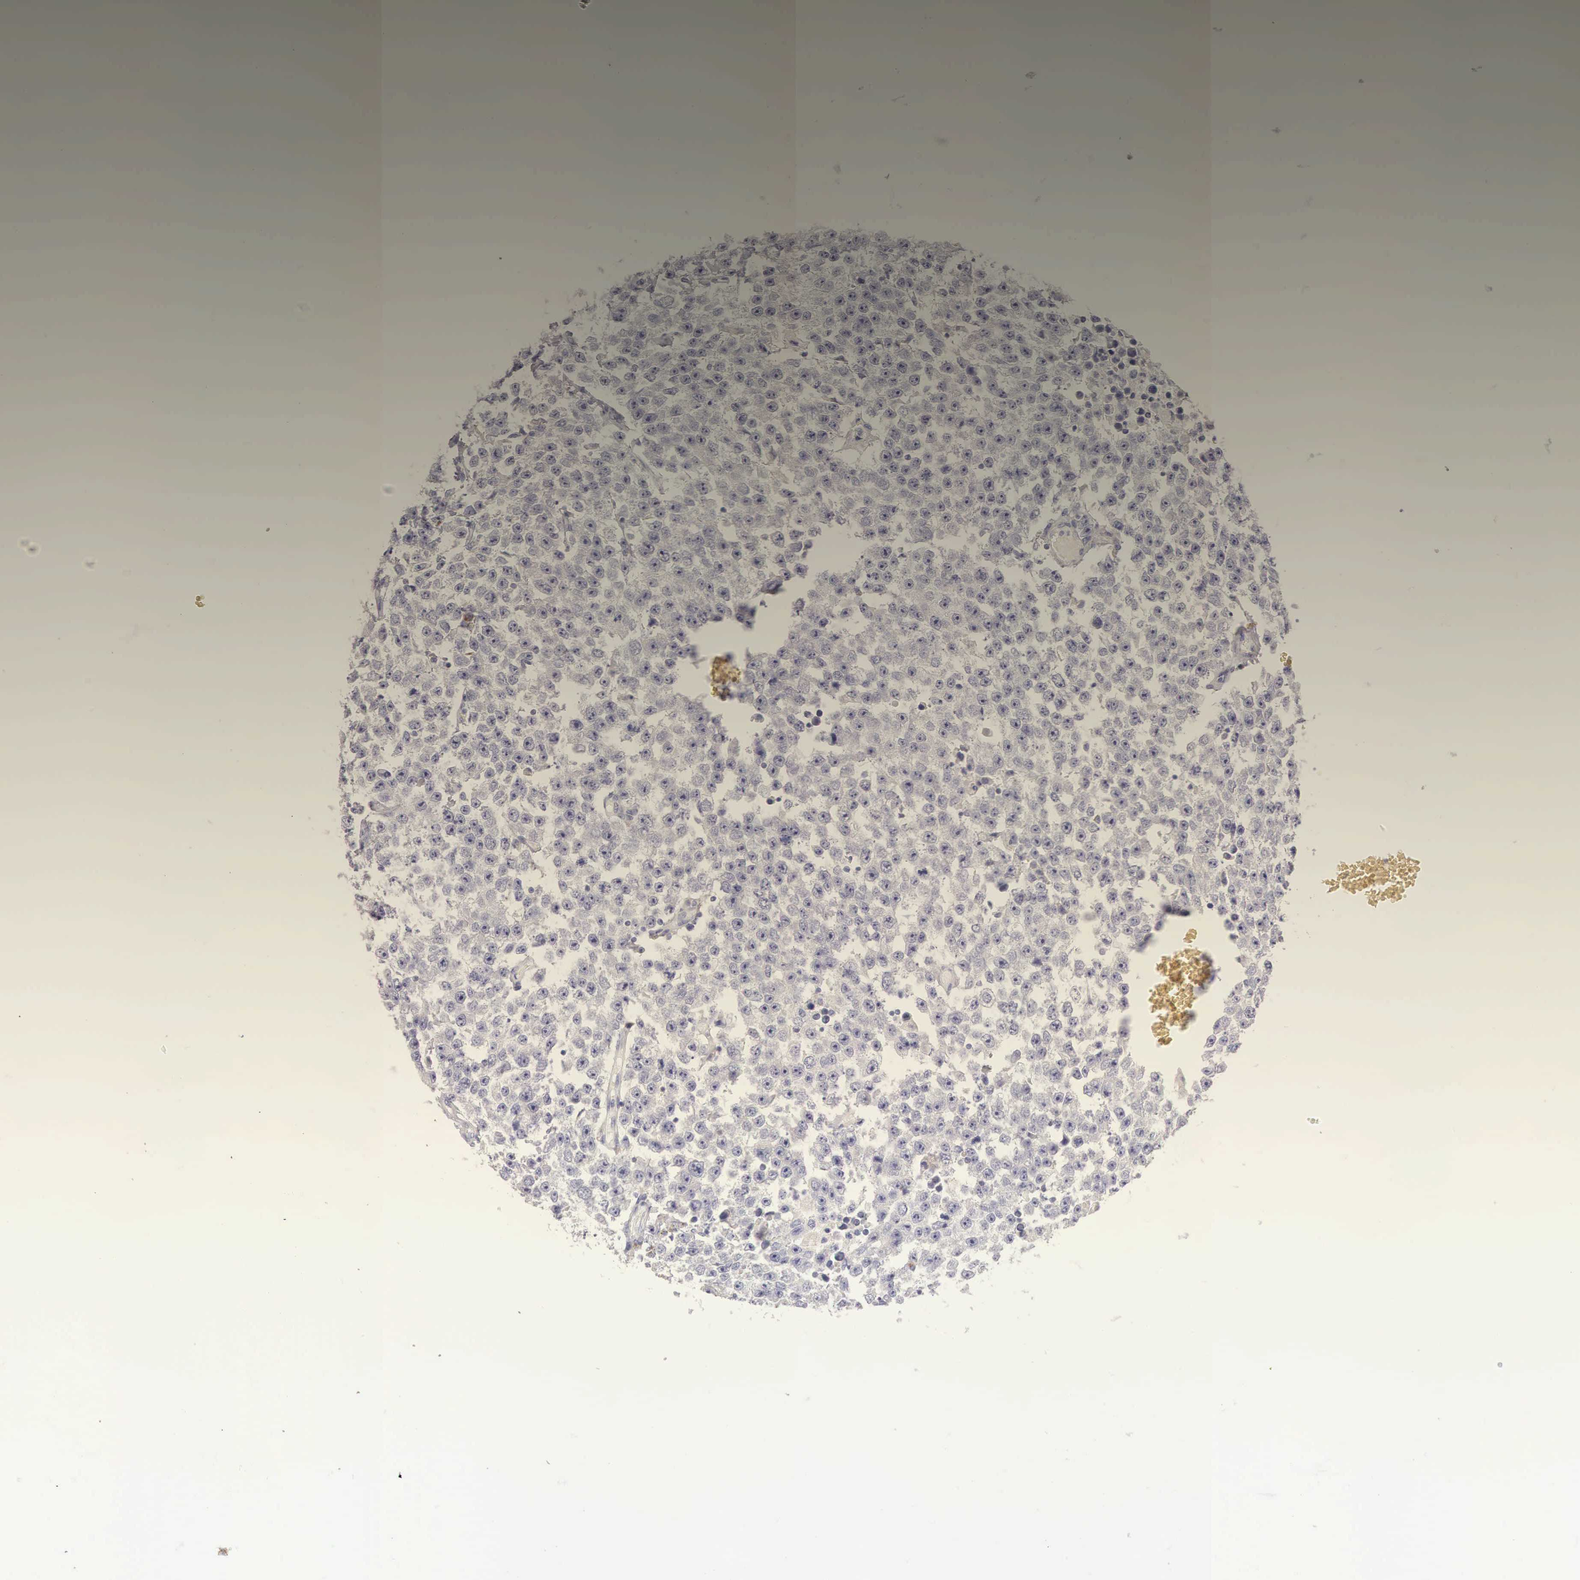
{"staining": {"intensity": "negative", "quantity": "none", "location": "none"}, "tissue": "testis cancer", "cell_type": "Tumor cells", "image_type": "cancer", "snomed": [{"axis": "morphology", "description": "Seminoma, NOS"}, {"axis": "topography", "description": "Testis"}], "caption": "An image of testis seminoma stained for a protein reveals no brown staining in tumor cells.", "gene": "IDH3G", "patient": {"sex": "male", "age": 52}}